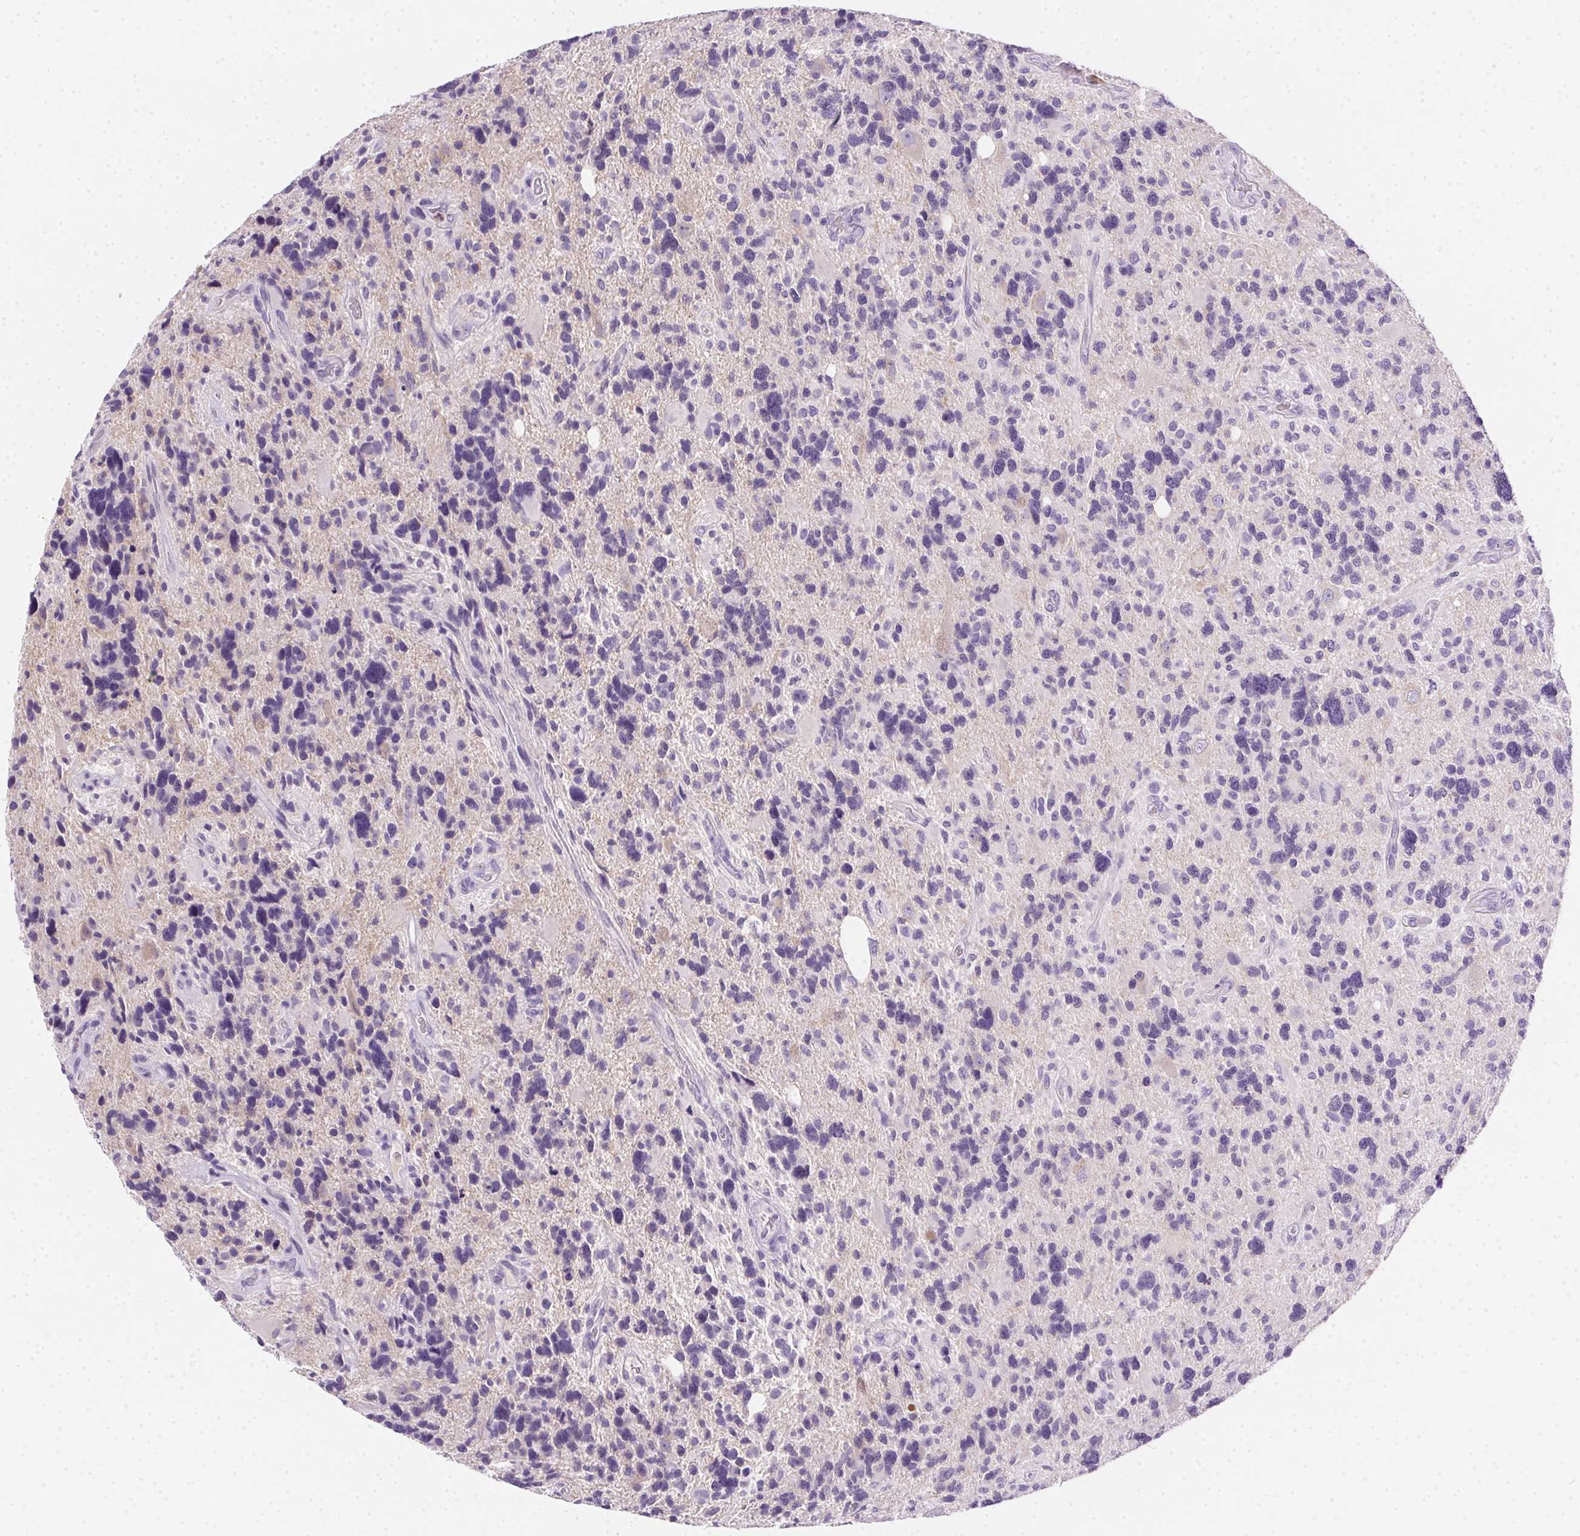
{"staining": {"intensity": "negative", "quantity": "none", "location": "none"}, "tissue": "glioma", "cell_type": "Tumor cells", "image_type": "cancer", "snomed": [{"axis": "morphology", "description": "Glioma, malignant, High grade"}, {"axis": "topography", "description": "Brain"}], "caption": "High magnification brightfield microscopy of glioma stained with DAB (brown) and counterstained with hematoxylin (blue): tumor cells show no significant expression.", "gene": "SSTR4", "patient": {"sex": "male", "age": 49}}